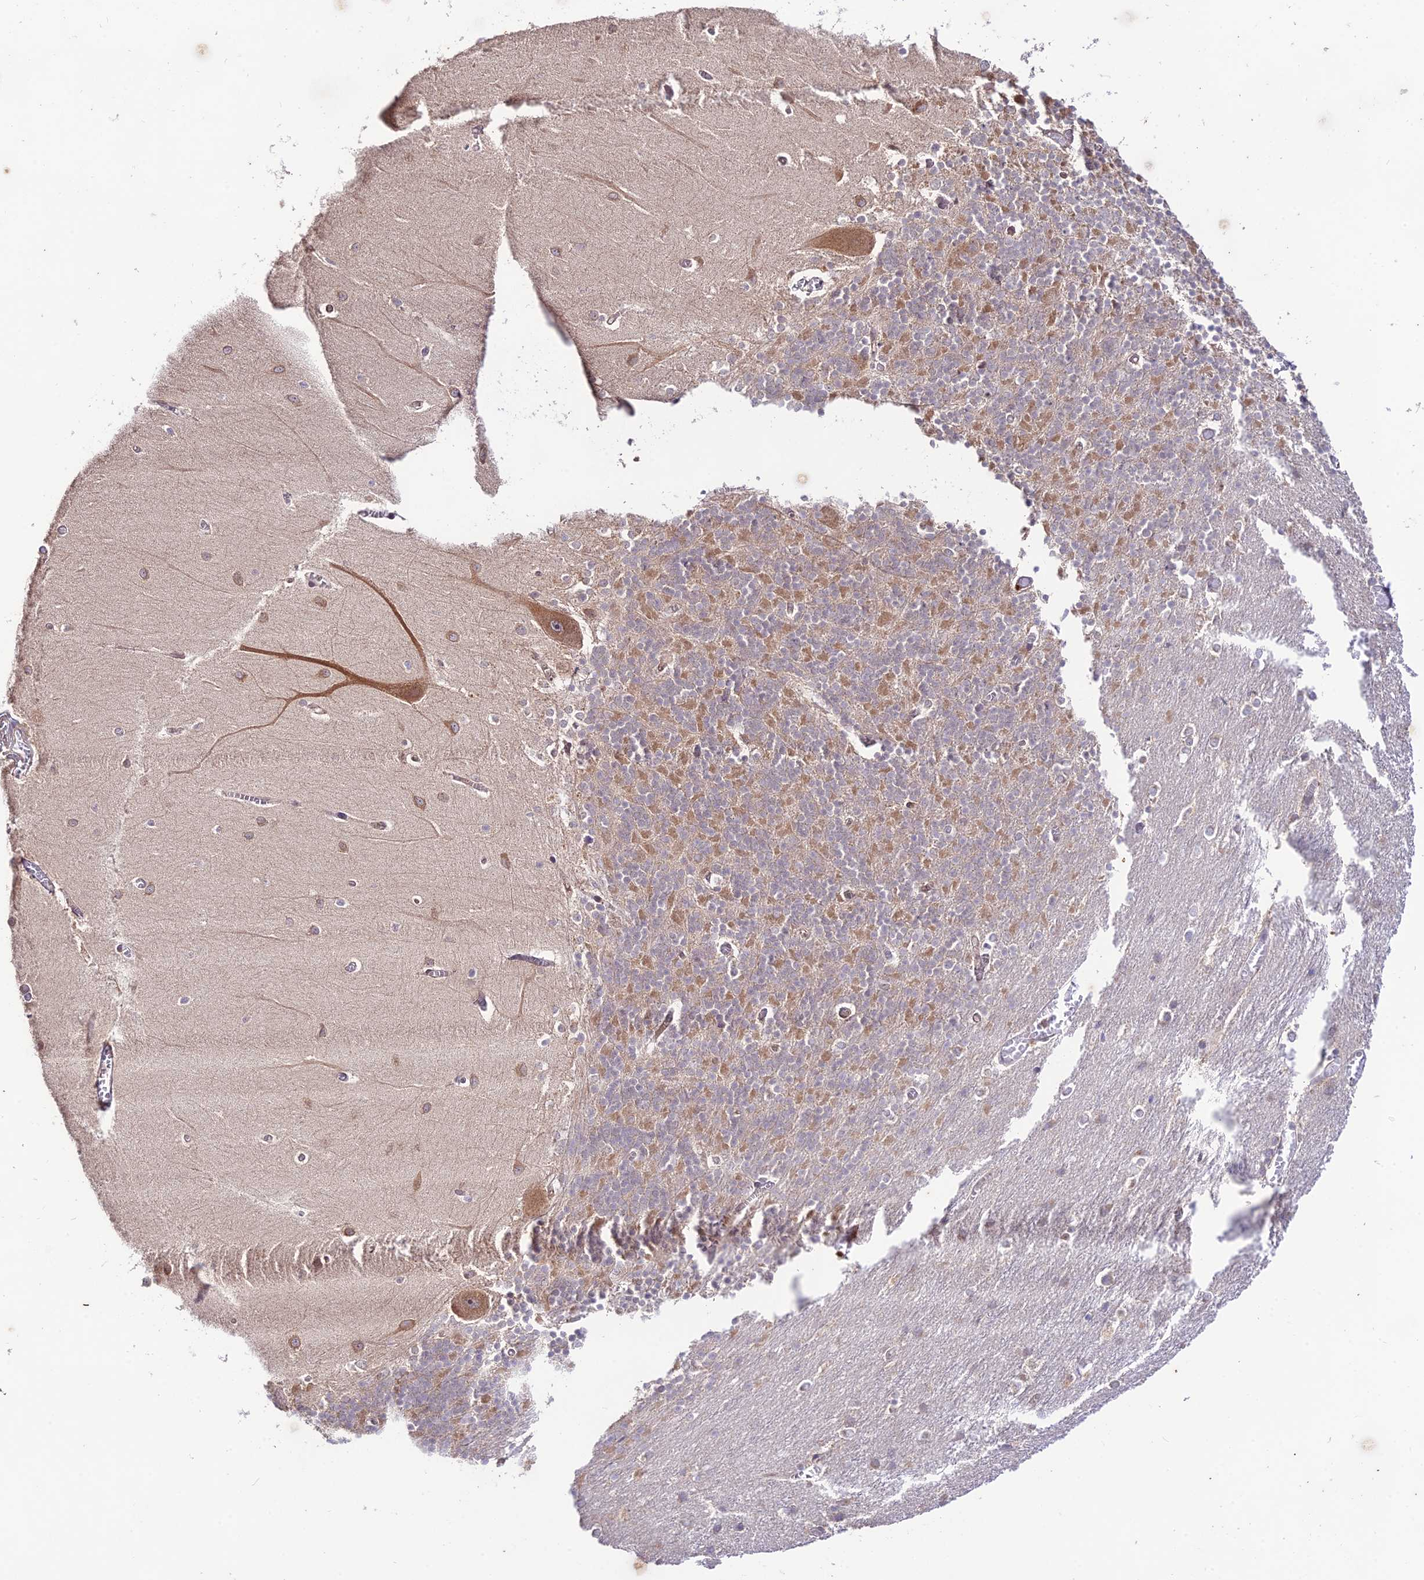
{"staining": {"intensity": "moderate", "quantity": "<25%", "location": "cytoplasmic/membranous"}, "tissue": "cerebellum", "cell_type": "Cells in granular layer", "image_type": "normal", "snomed": [{"axis": "morphology", "description": "Normal tissue, NOS"}, {"axis": "topography", "description": "Cerebellum"}], "caption": "A high-resolution image shows immunohistochemistry staining of unremarkable cerebellum, which reveals moderate cytoplasmic/membranous expression in approximately <25% of cells in granular layer. Immunohistochemistry stains the protein of interest in brown and the nuclei are stained blue.", "gene": "TMEM259", "patient": {"sex": "male", "age": 37}}